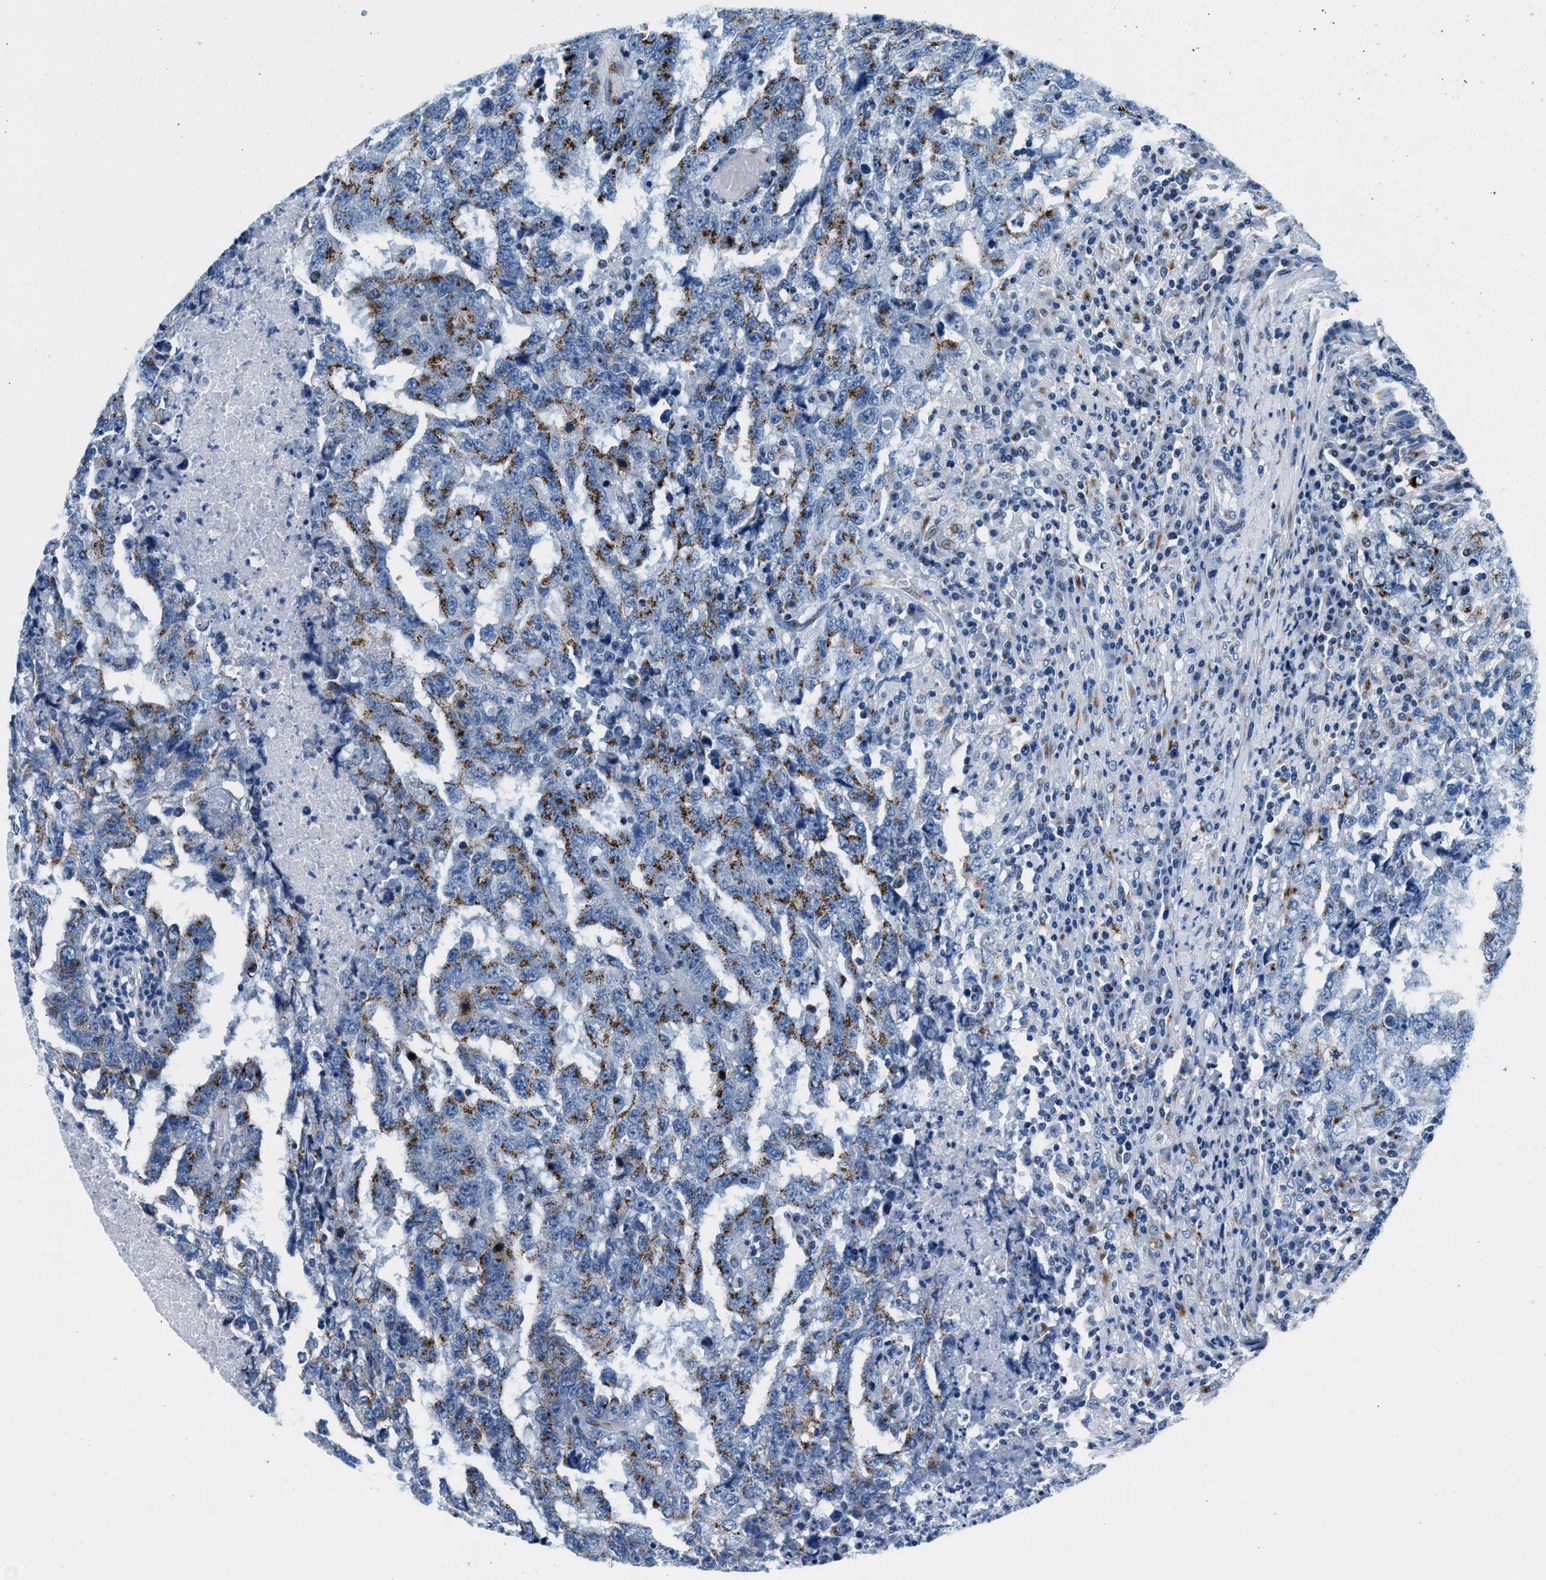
{"staining": {"intensity": "moderate", "quantity": "25%-75%", "location": "cytoplasmic/membranous"}, "tissue": "testis cancer", "cell_type": "Tumor cells", "image_type": "cancer", "snomed": [{"axis": "morphology", "description": "Necrosis, NOS"}, {"axis": "morphology", "description": "Carcinoma, Embryonal, NOS"}, {"axis": "topography", "description": "Testis"}], "caption": "Moderate cytoplasmic/membranous positivity for a protein is identified in approximately 25%-75% of tumor cells of testis cancer using immunohistochemistry.", "gene": "VPS53", "patient": {"sex": "male", "age": 19}}